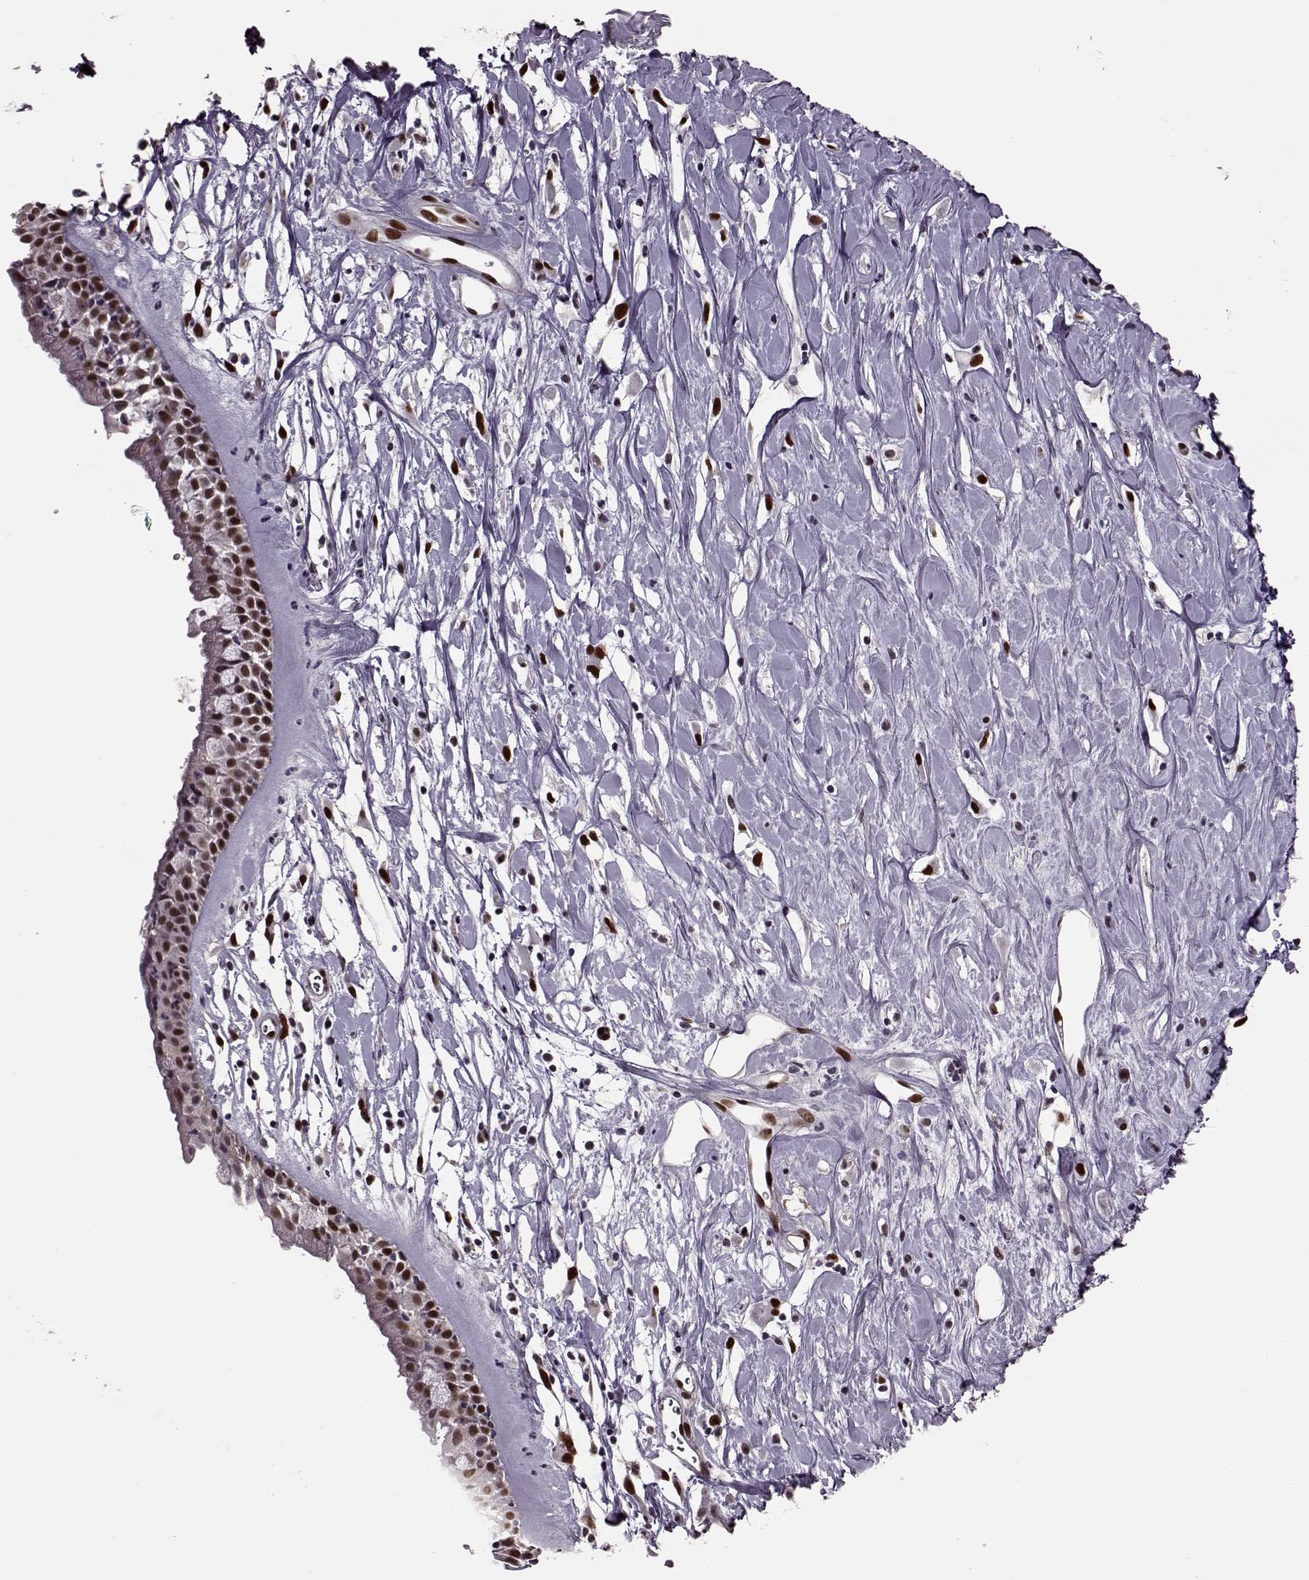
{"staining": {"intensity": "strong", "quantity": "25%-75%", "location": "nuclear"}, "tissue": "nasopharynx", "cell_type": "Respiratory epithelial cells", "image_type": "normal", "snomed": [{"axis": "morphology", "description": "Normal tissue, NOS"}, {"axis": "topography", "description": "Nasopharynx"}], "caption": "Protein analysis of unremarkable nasopharynx demonstrates strong nuclear expression in approximately 25%-75% of respiratory epithelial cells.", "gene": "FTO", "patient": {"sex": "female", "age": 85}}